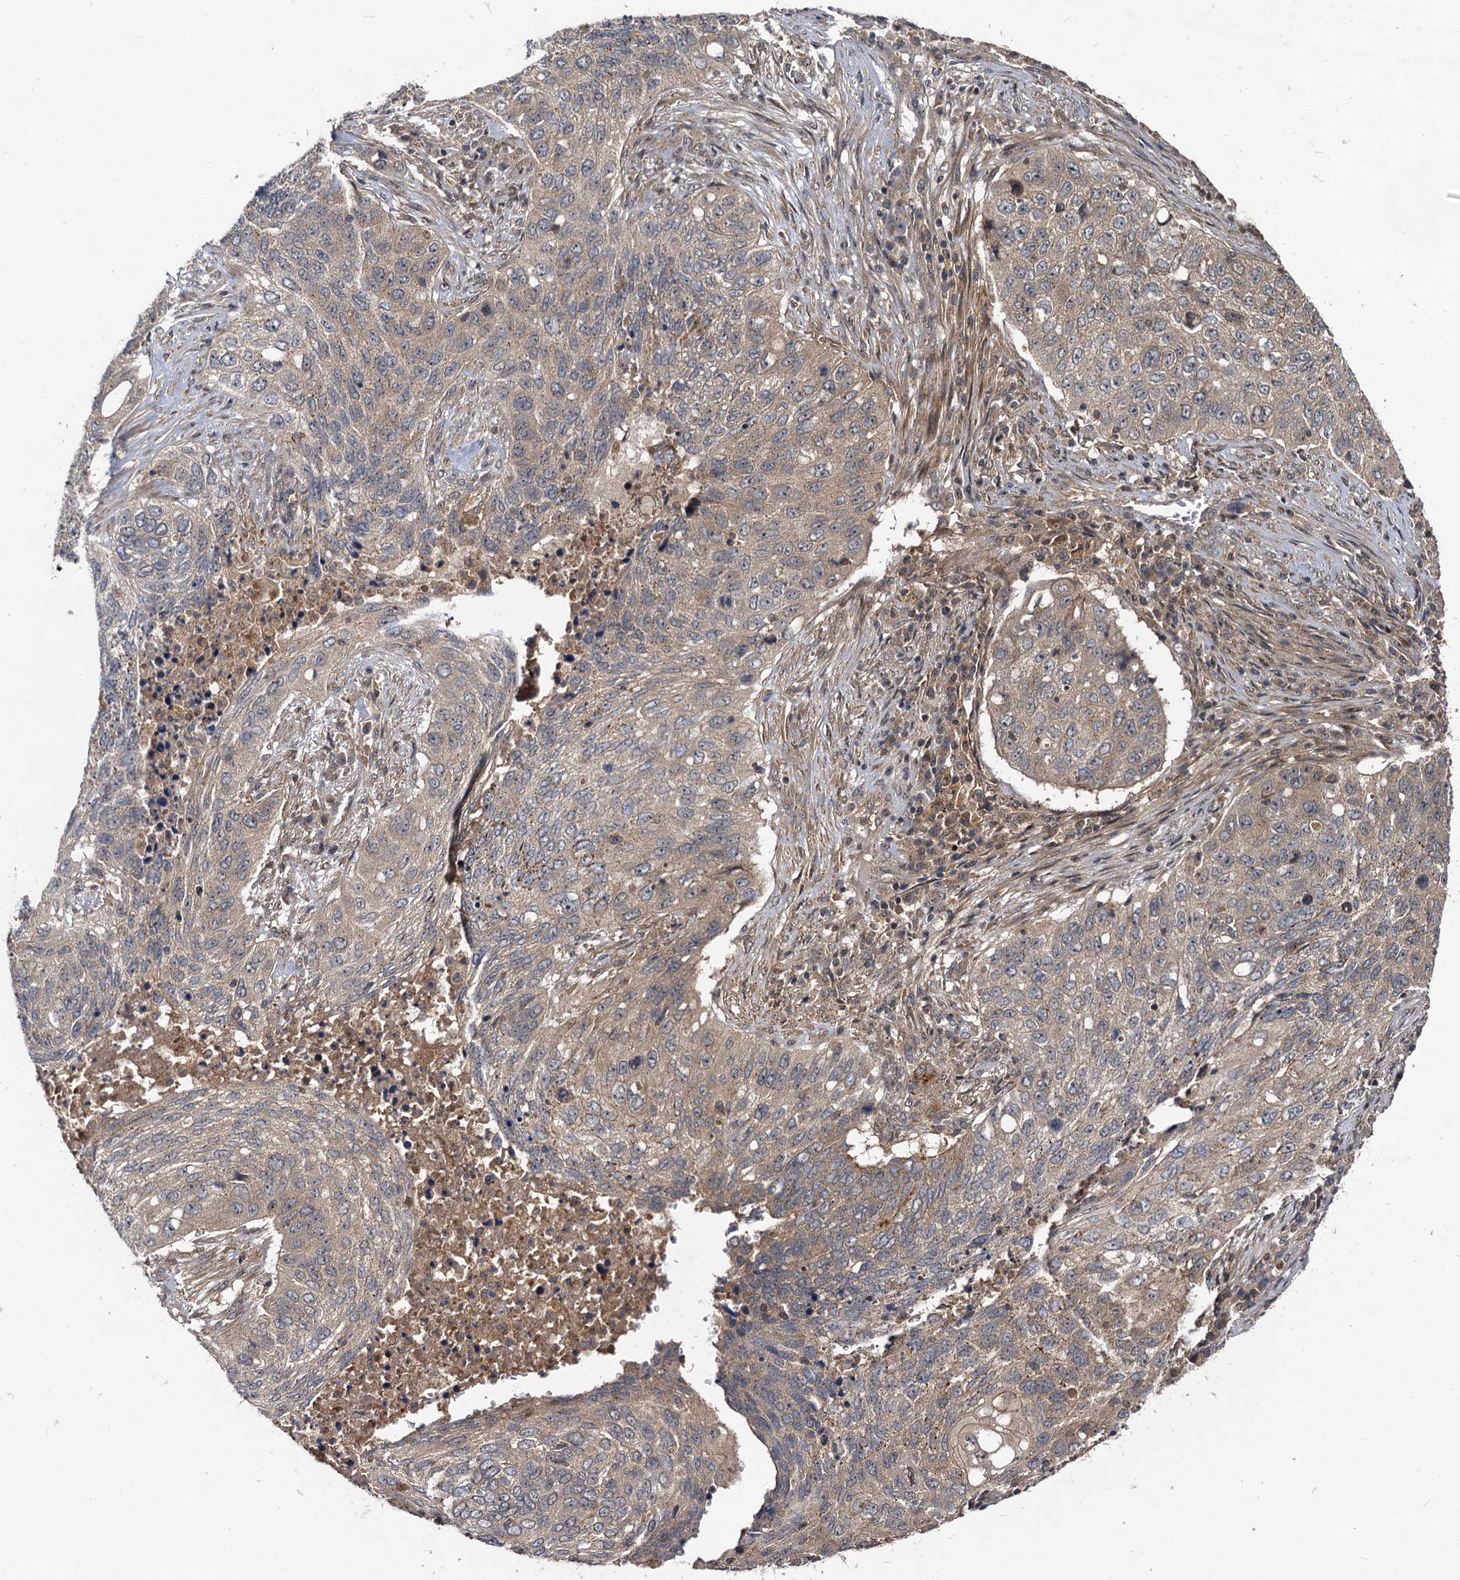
{"staining": {"intensity": "moderate", "quantity": ">75%", "location": "cytoplasmic/membranous"}, "tissue": "lung cancer", "cell_type": "Tumor cells", "image_type": "cancer", "snomed": [{"axis": "morphology", "description": "Squamous cell carcinoma, NOS"}, {"axis": "topography", "description": "Lung"}], "caption": "Brown immunohistochemical staining in lung cancer exhibits moderate cytoplasmic/membranous staining in approximately >75% of tumor cells. (DAB (3,3'-diaminobenzidine) IHC, brown staining for protein, blue staining for nuclei).", "gene": "KXD1", "patient": {"sex": "female", "age": 63}}